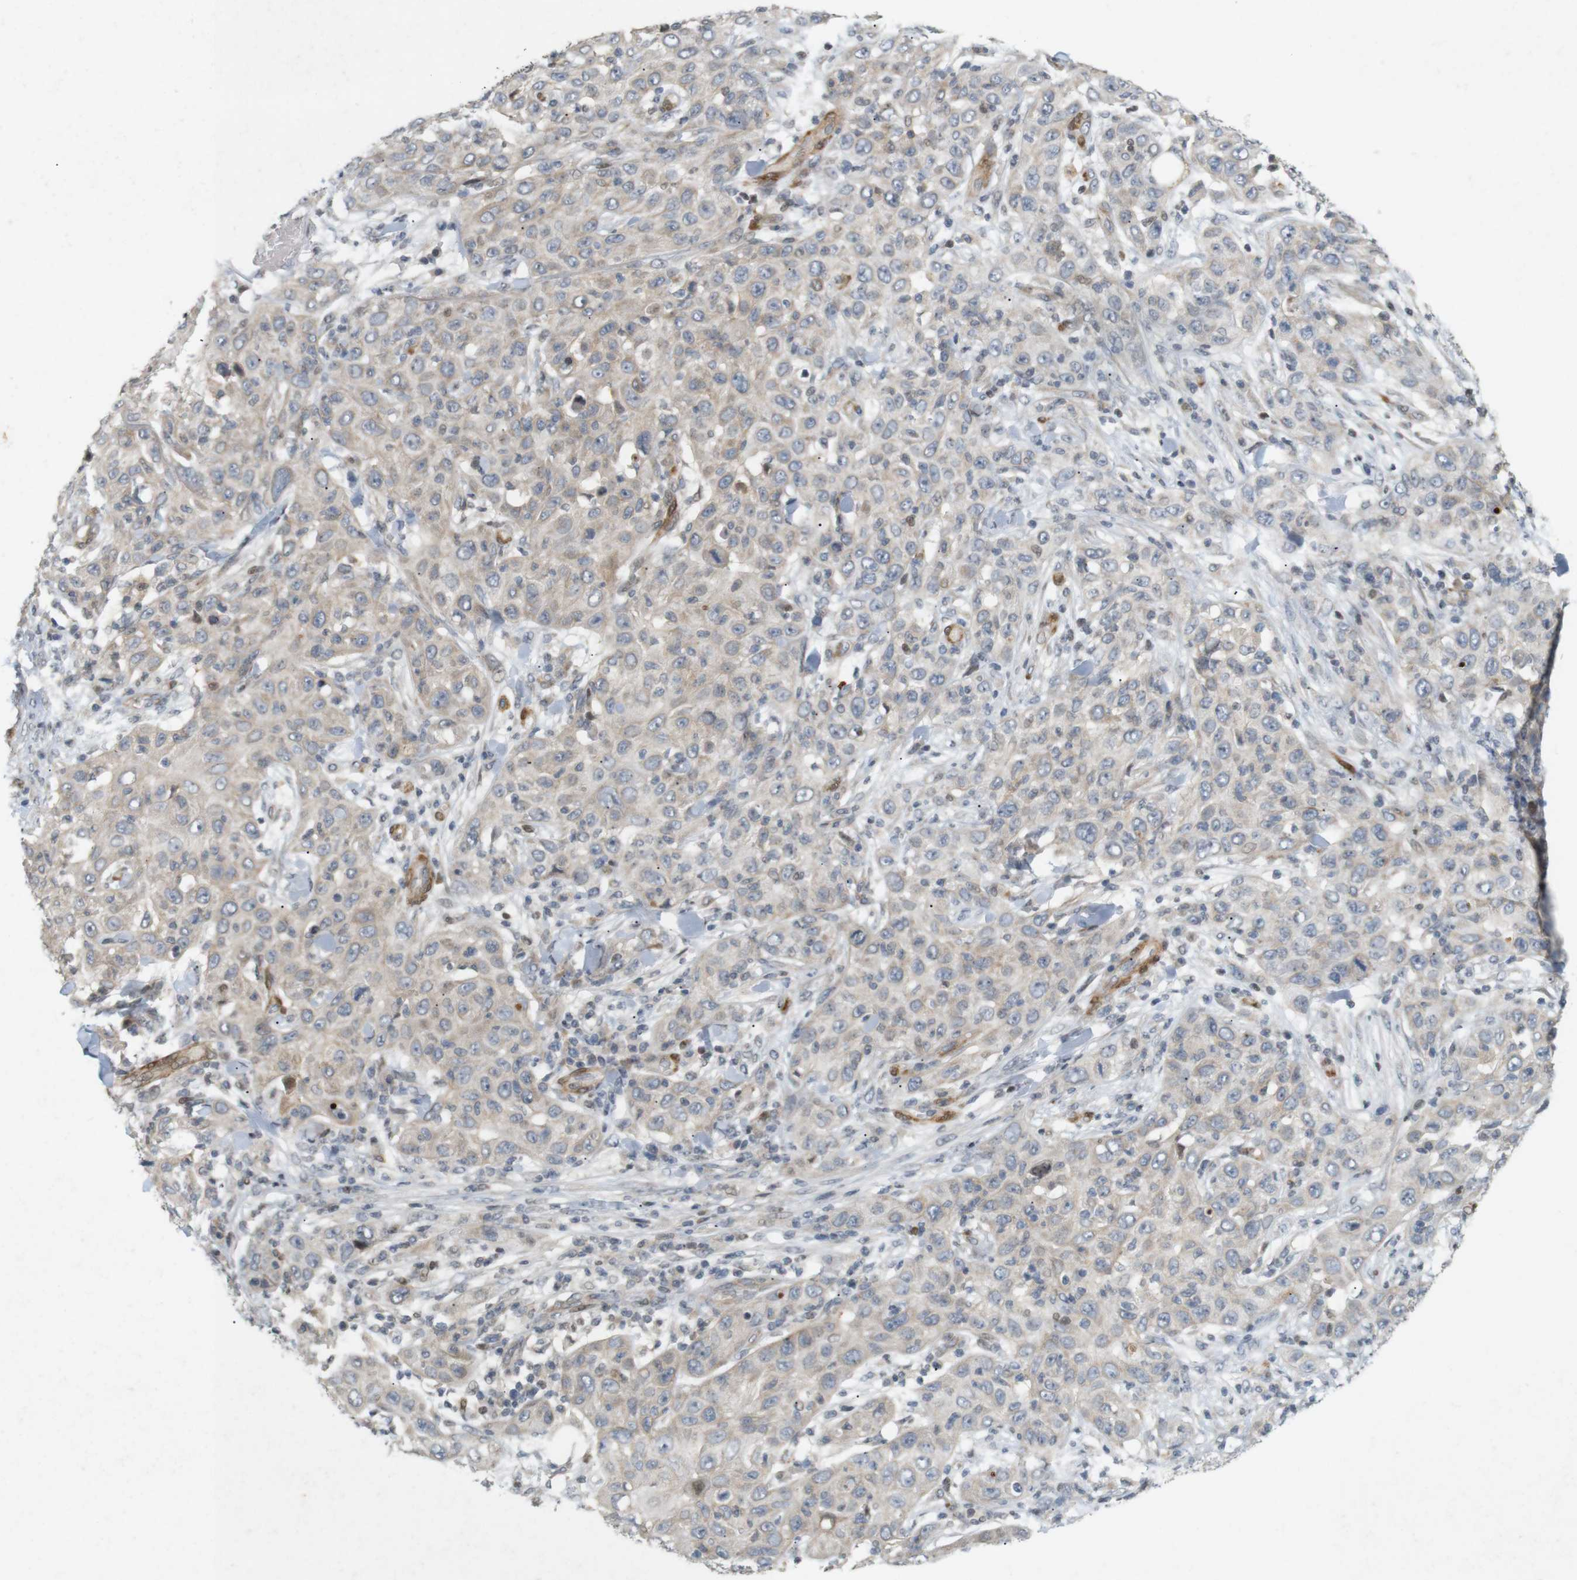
{"staining": {"intensity": "weak", "quantity": ">75%", "location": "cytoplasmic/membranous"}, "tissue": "skin cancer", "cell_type": "Tumor cells", "image_type": "cancer", "snomed": [{"axis": "morphology", "description": "Squamous cell carcinoma, NOS"}, {"axis": "topography", "description": "Skin"}], "caption": "IHC micrograph of skin cancer (squamous cell carcinoma) stained for a protein (brown), which displays low levels of weak cytoplasmic/membranous staining in approximately >75% of tumor cells.", "gene": "PPP1R14A", "patient": {"sex": "female", "age": 88}}